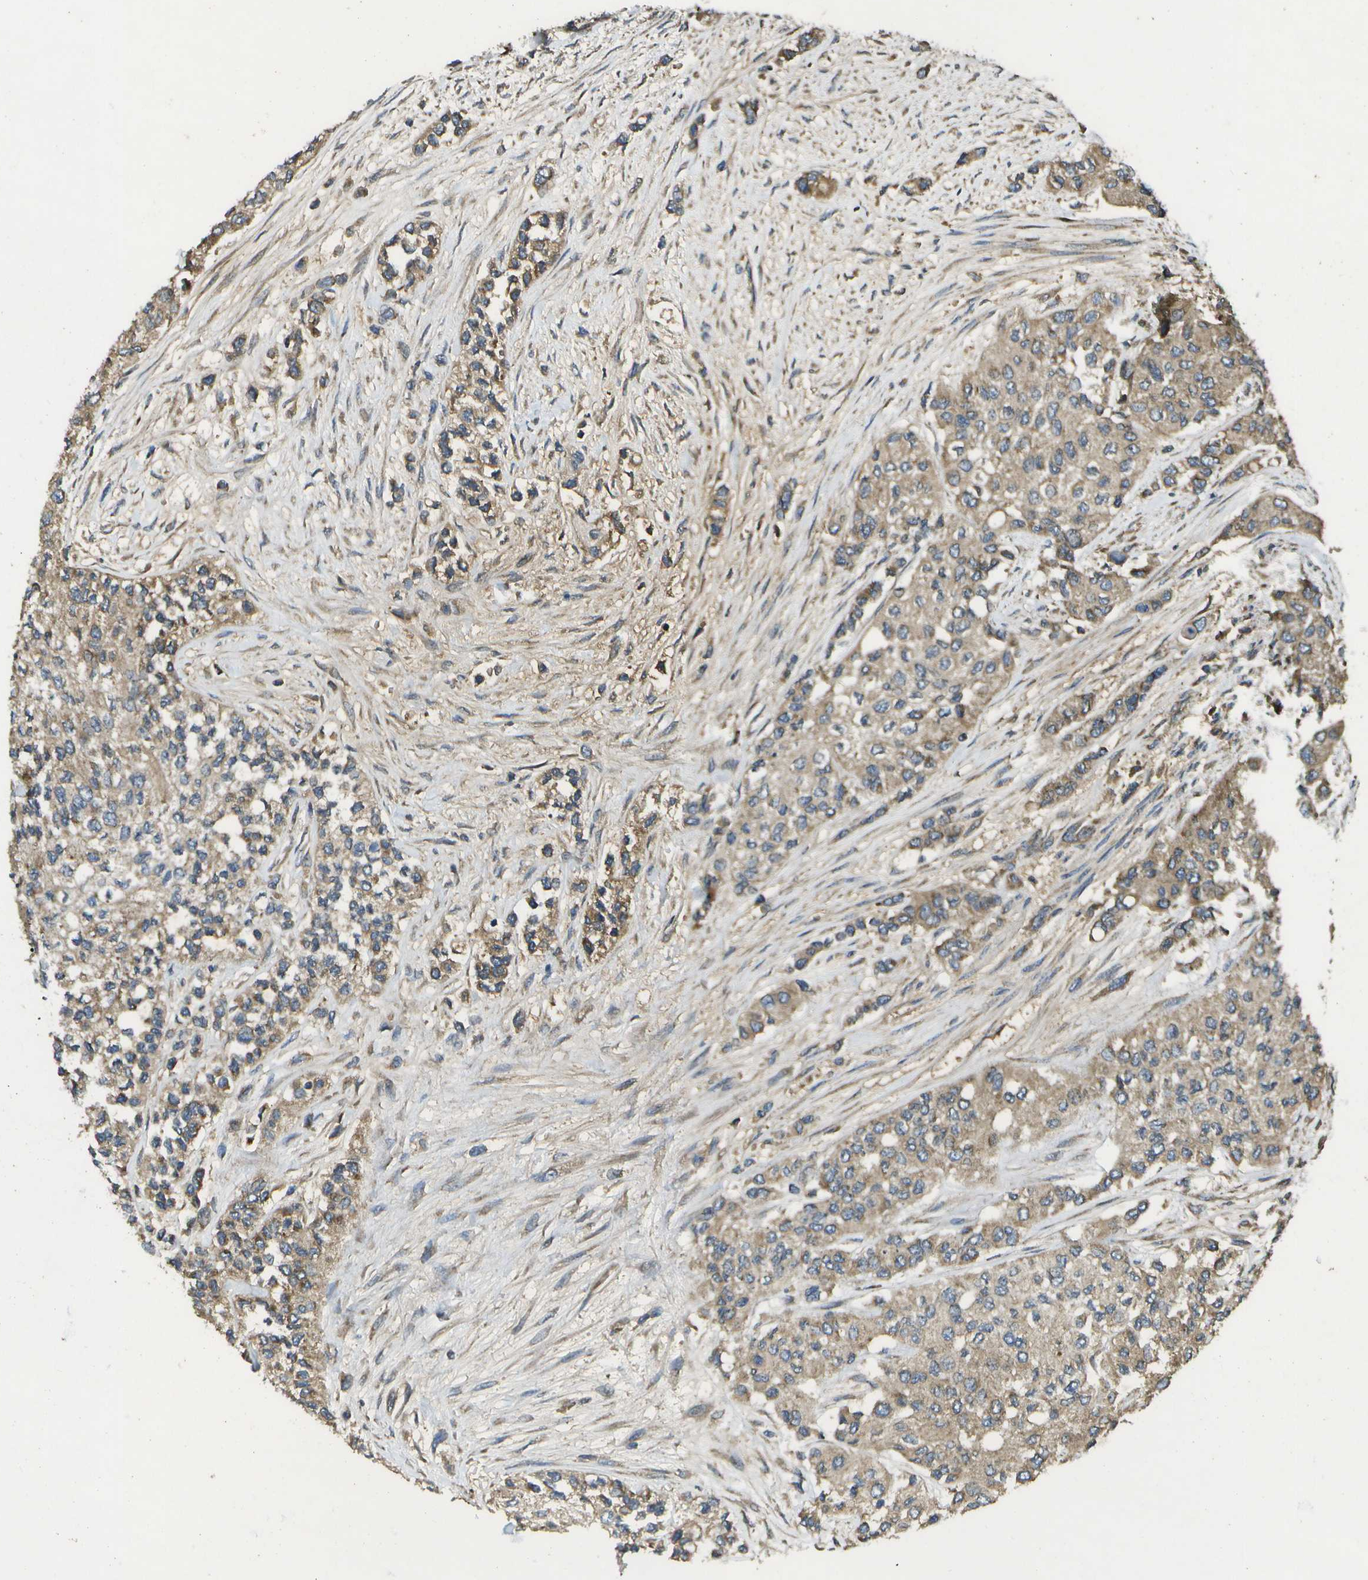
{"staining": {"intensity": "moderate", "quantity": ">75%", "location": "cytoplasmic/membranous"}, "tissue": "urothelial cancer", "cell_type": "Tumor cells", "image_type": "cancer", "snomed": [{"axis": "morphology", "description": "Urothelial carcinoma, High grade"}, {"axis": "topography", "description": "Urinary bladder"}], "caption": "Immunohistochemistry (IHC) (DAB) staining of human high-grade urothelial carcinoma reveals moderate cytoplasmic/membranous protein positivity in approximately >75% of tumor cells.", "gene": "HFE", "patient": {"sex": "female", "age": 56}}